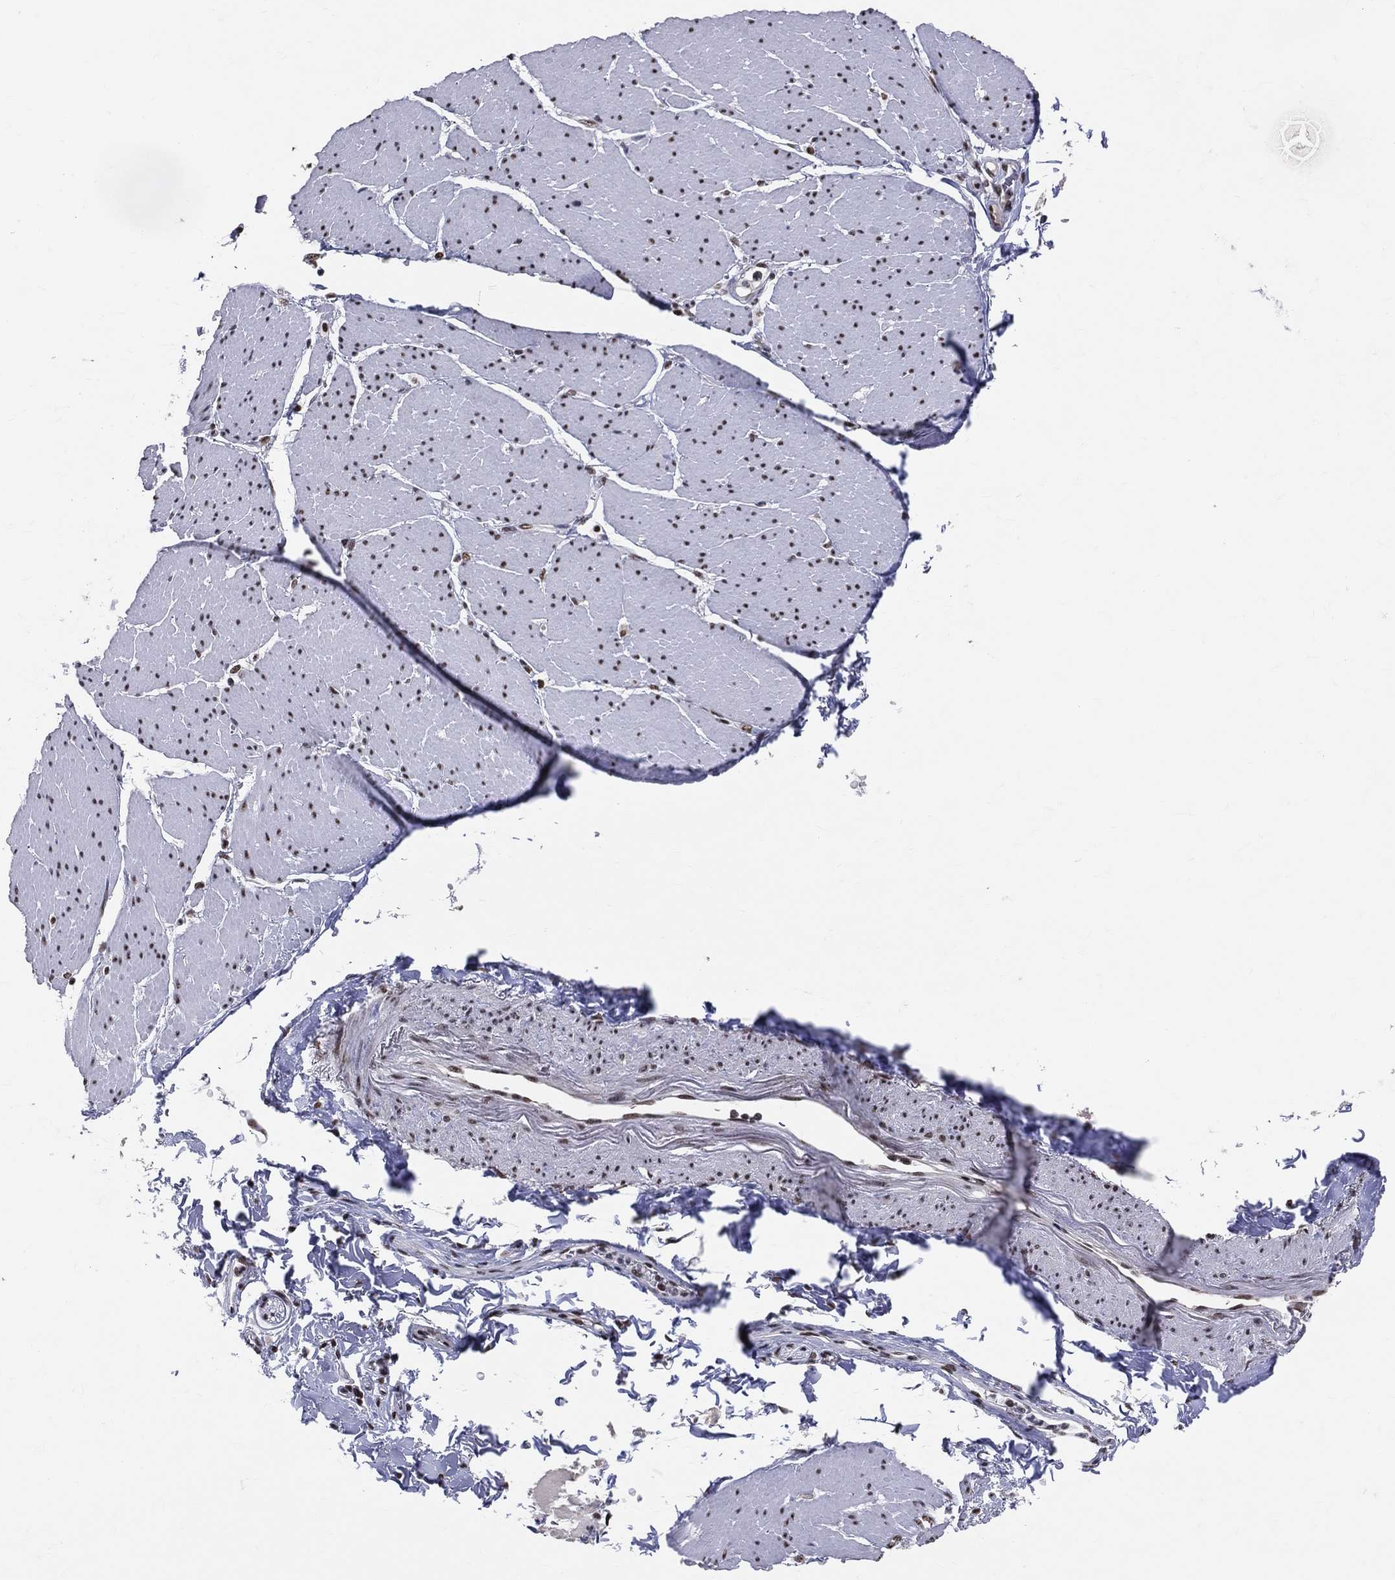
{"staining": {"intensity": "strong", "quantity": "25%-75%", "location": "nuclear"}, "tissue": "smooth muscle", "cell_type": "Smooth muscle cells", "image_type": "normal", "snomed": [{"axis": "morphology", "description": "Normal tissue, NOS"}, {"axis": "topography", "description": "Smooth muscle"}, {"axis": "topography", "description": "Anal"}], "caption": "High-magnification brightfield microscopy of benign smooth muscle stained with DAB (brown) and counterstained with hematoxylin (blue). smooth muscle cells exhibit strong nuclear expression is seen in about25%-75% of cells. The protein is stained brown, and the nuclei are stained in blue (DAB (3,3'-diaminobenzidine) IHC with brightfield microscopy, high magnification).", "gene": "CDK7", "patient": {"sex": "male", "age": 83}}